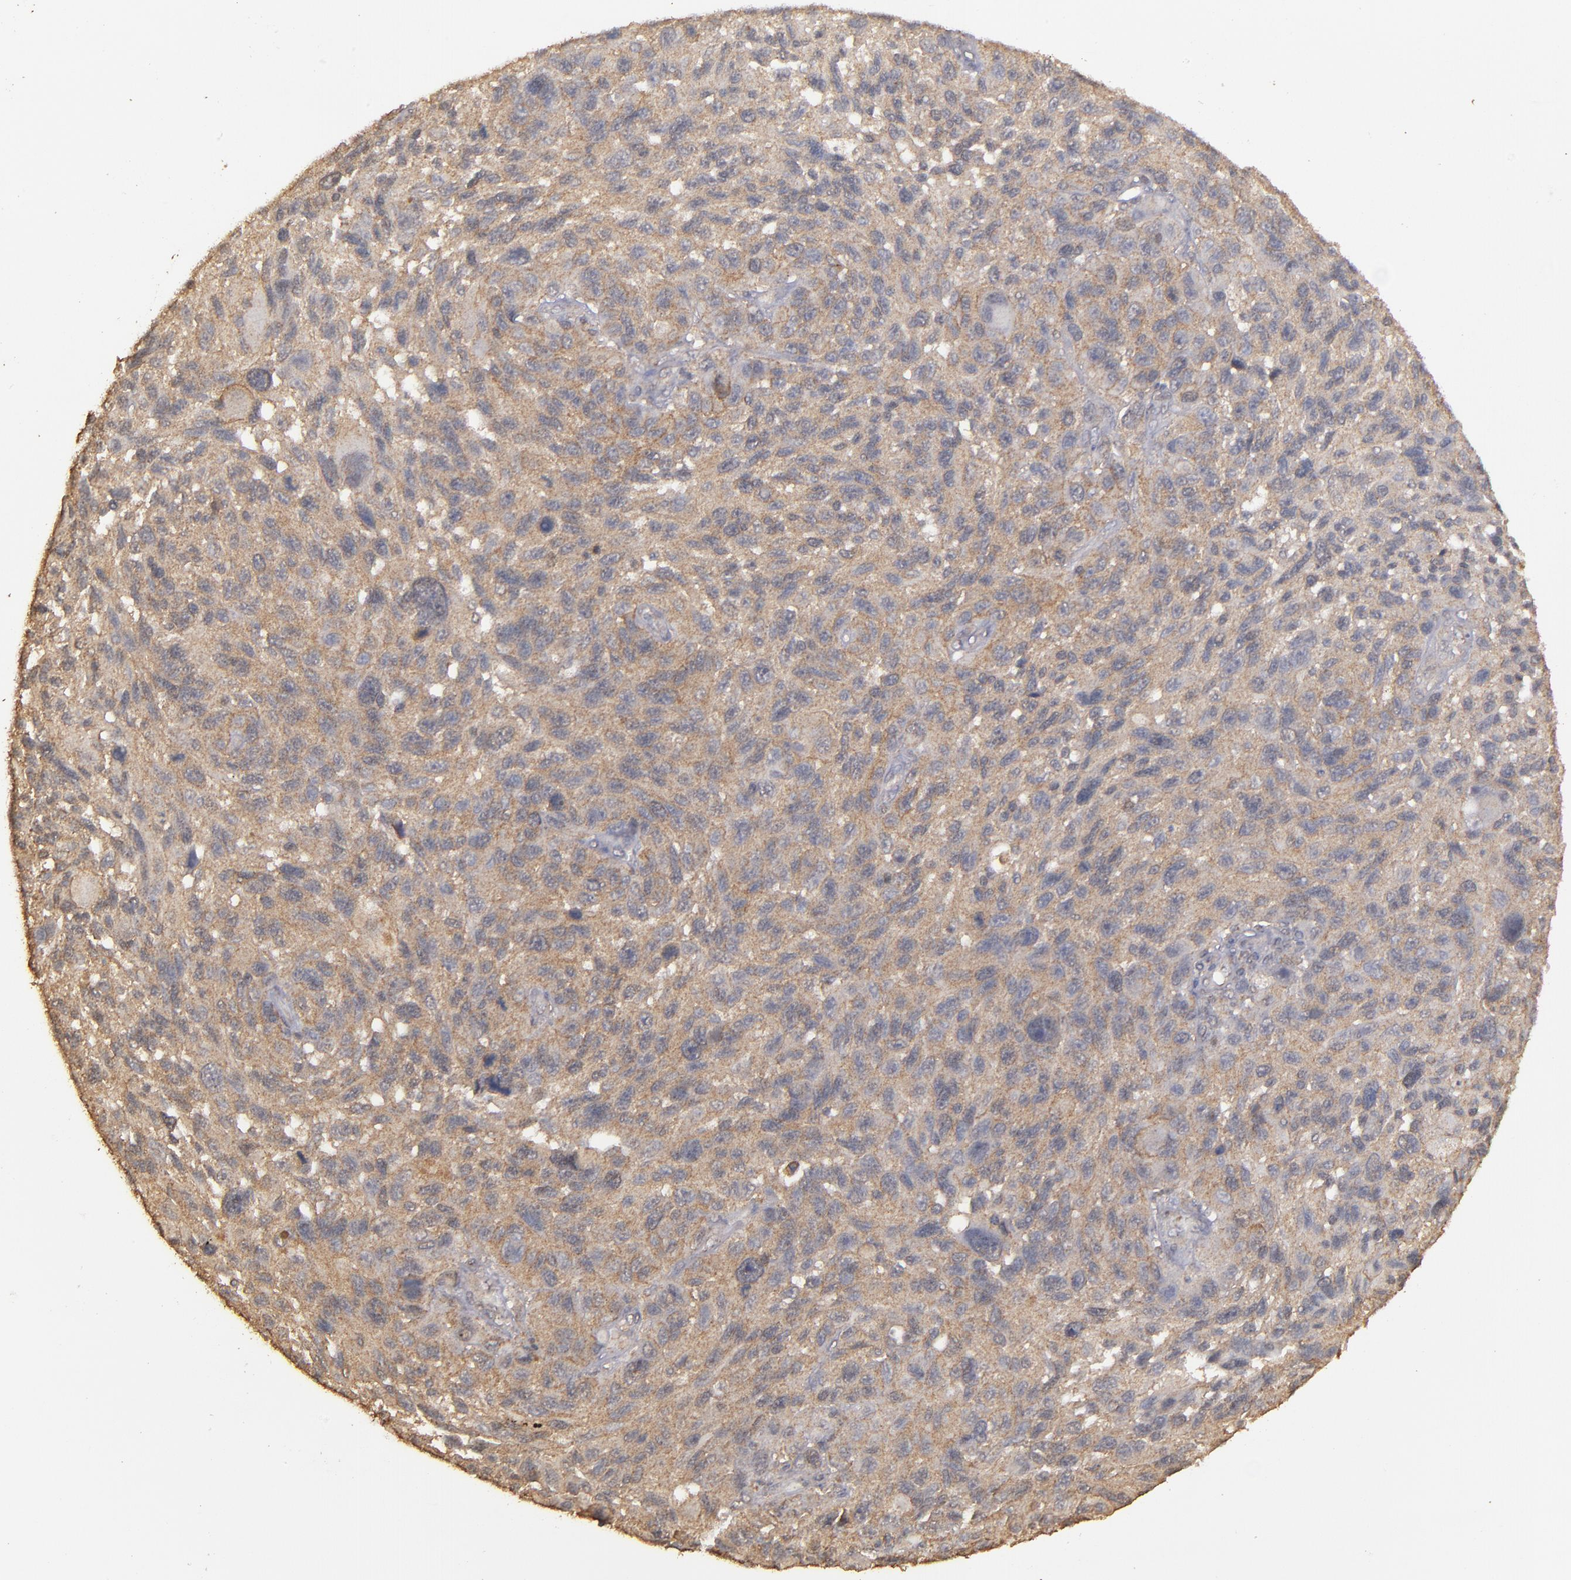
{"staining": {"intensity": "weak", "quantity": ">75%", "location": "cytoplasmic/membranous"}, "tissue": "melanoma", "cell_type": "Tumor cells", "image_type": "cancer", "snomed": [{"axis": "morphology", "description": "Malignant melanoma, NOS"}, {"axis": "topography", "description": "Skin"}], "caption": "Immunohistochemistry (IHC) image of human malignant melanoma stained for a protein (brown), which shows low levels of weak cytoplasmic/membranous positivity in approximately >75% of tumor cells.", "gene": "FAT1", "patient": {"sex": "male", "age": 53}}